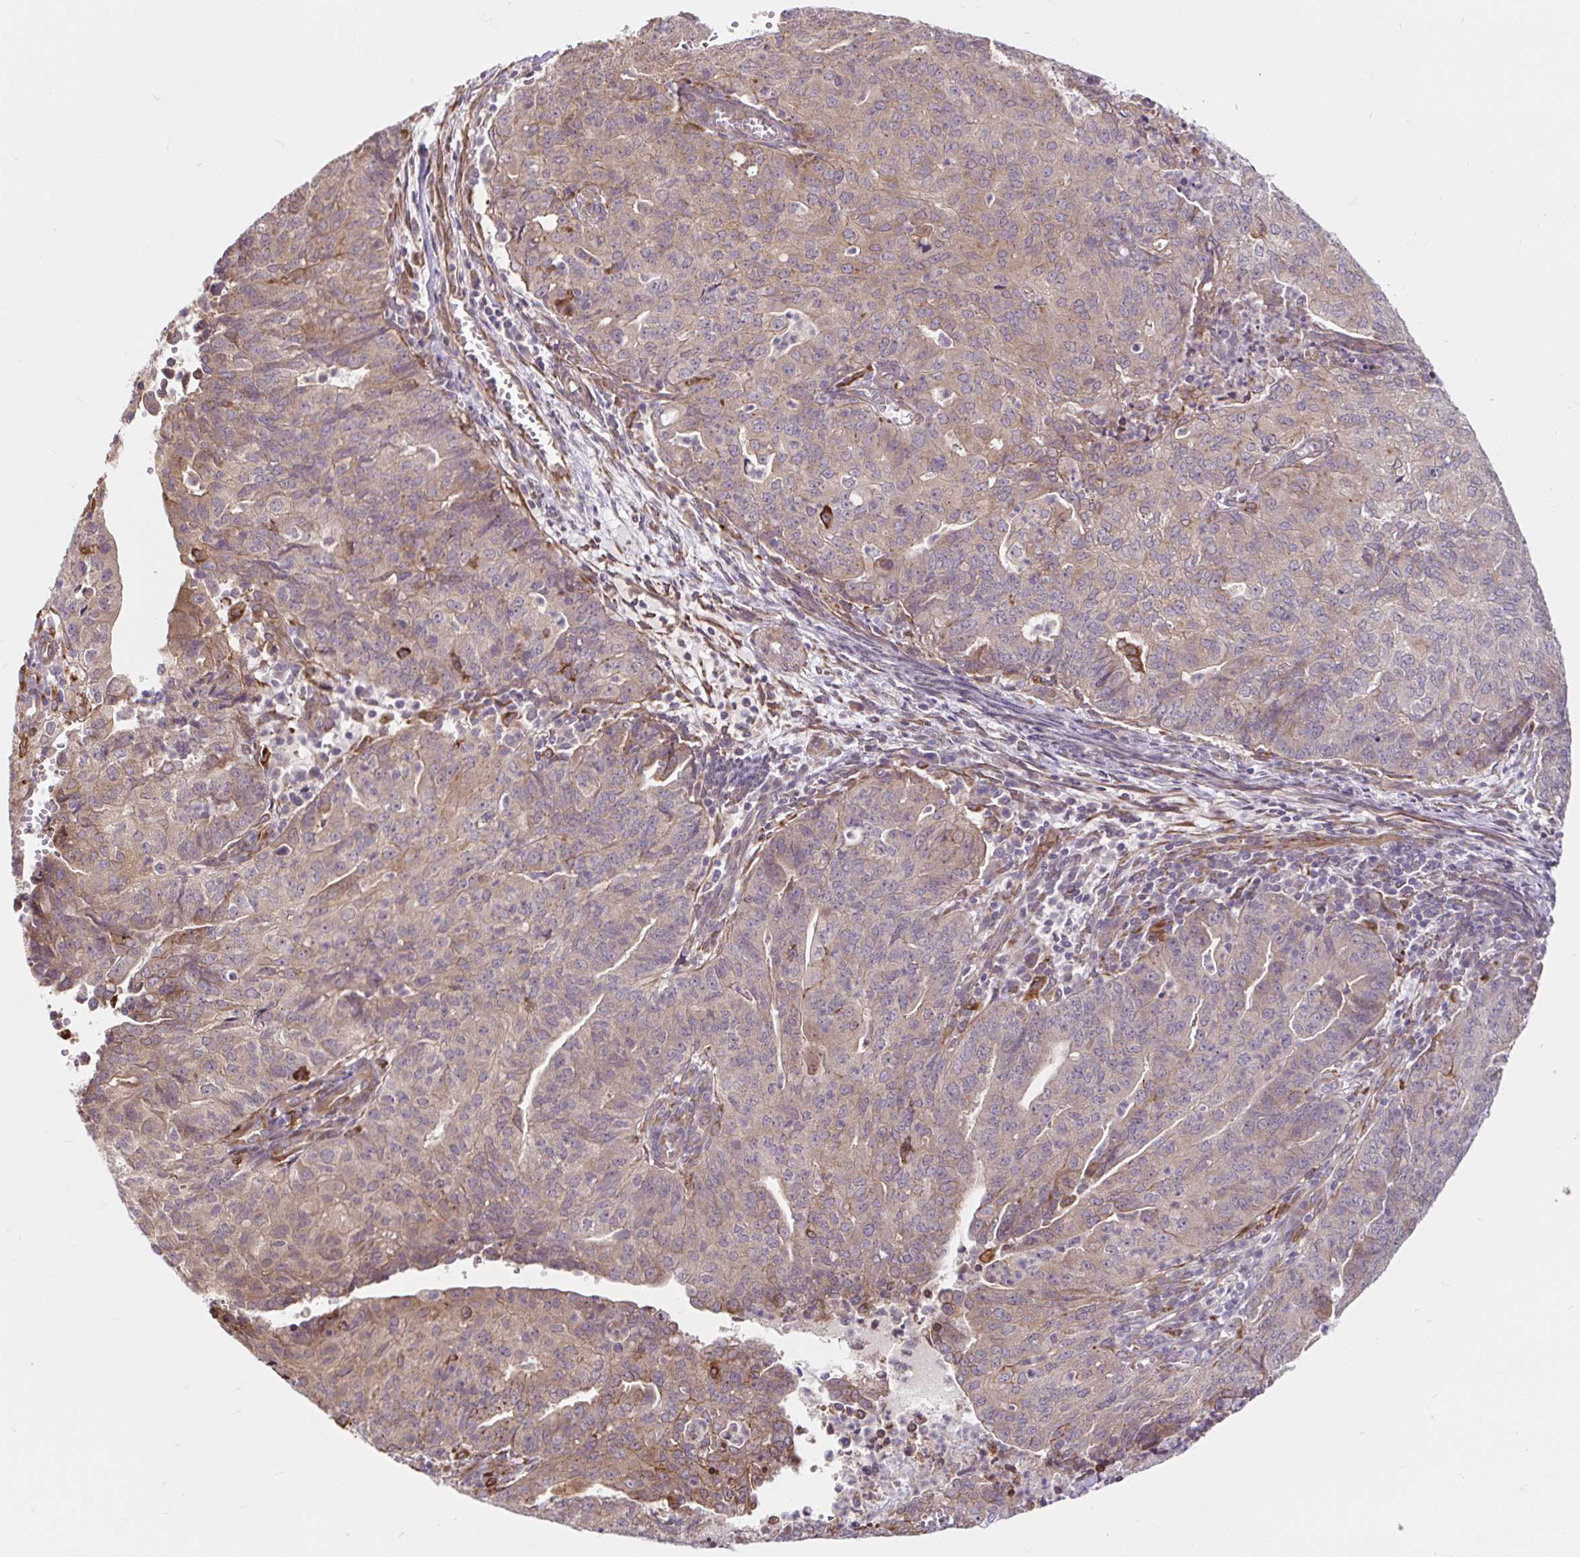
{"staining": {"intensity": "weak", "quantity": "25%-75%", "location": "cytoplasmic/membranous"}, "tissue": "endometrial cancer", "cell_type": "Tumor cells", "image_type": "cancer", "snomed": [{"axis": "morphology", "description": "Adenocarcinoma, NOS"}, {"axis": "topography", "description": "Endometrium"}], "caption": "The photomicrograph exhibits immunohistochemical staining of endometrial adenocarcinoma. There is weak cytoplasmic/membranous positivity is identified in about 25%-75% of tumor cells.", "gene": "LYPD5", "patient": {"sex": "female", "age": 82}}